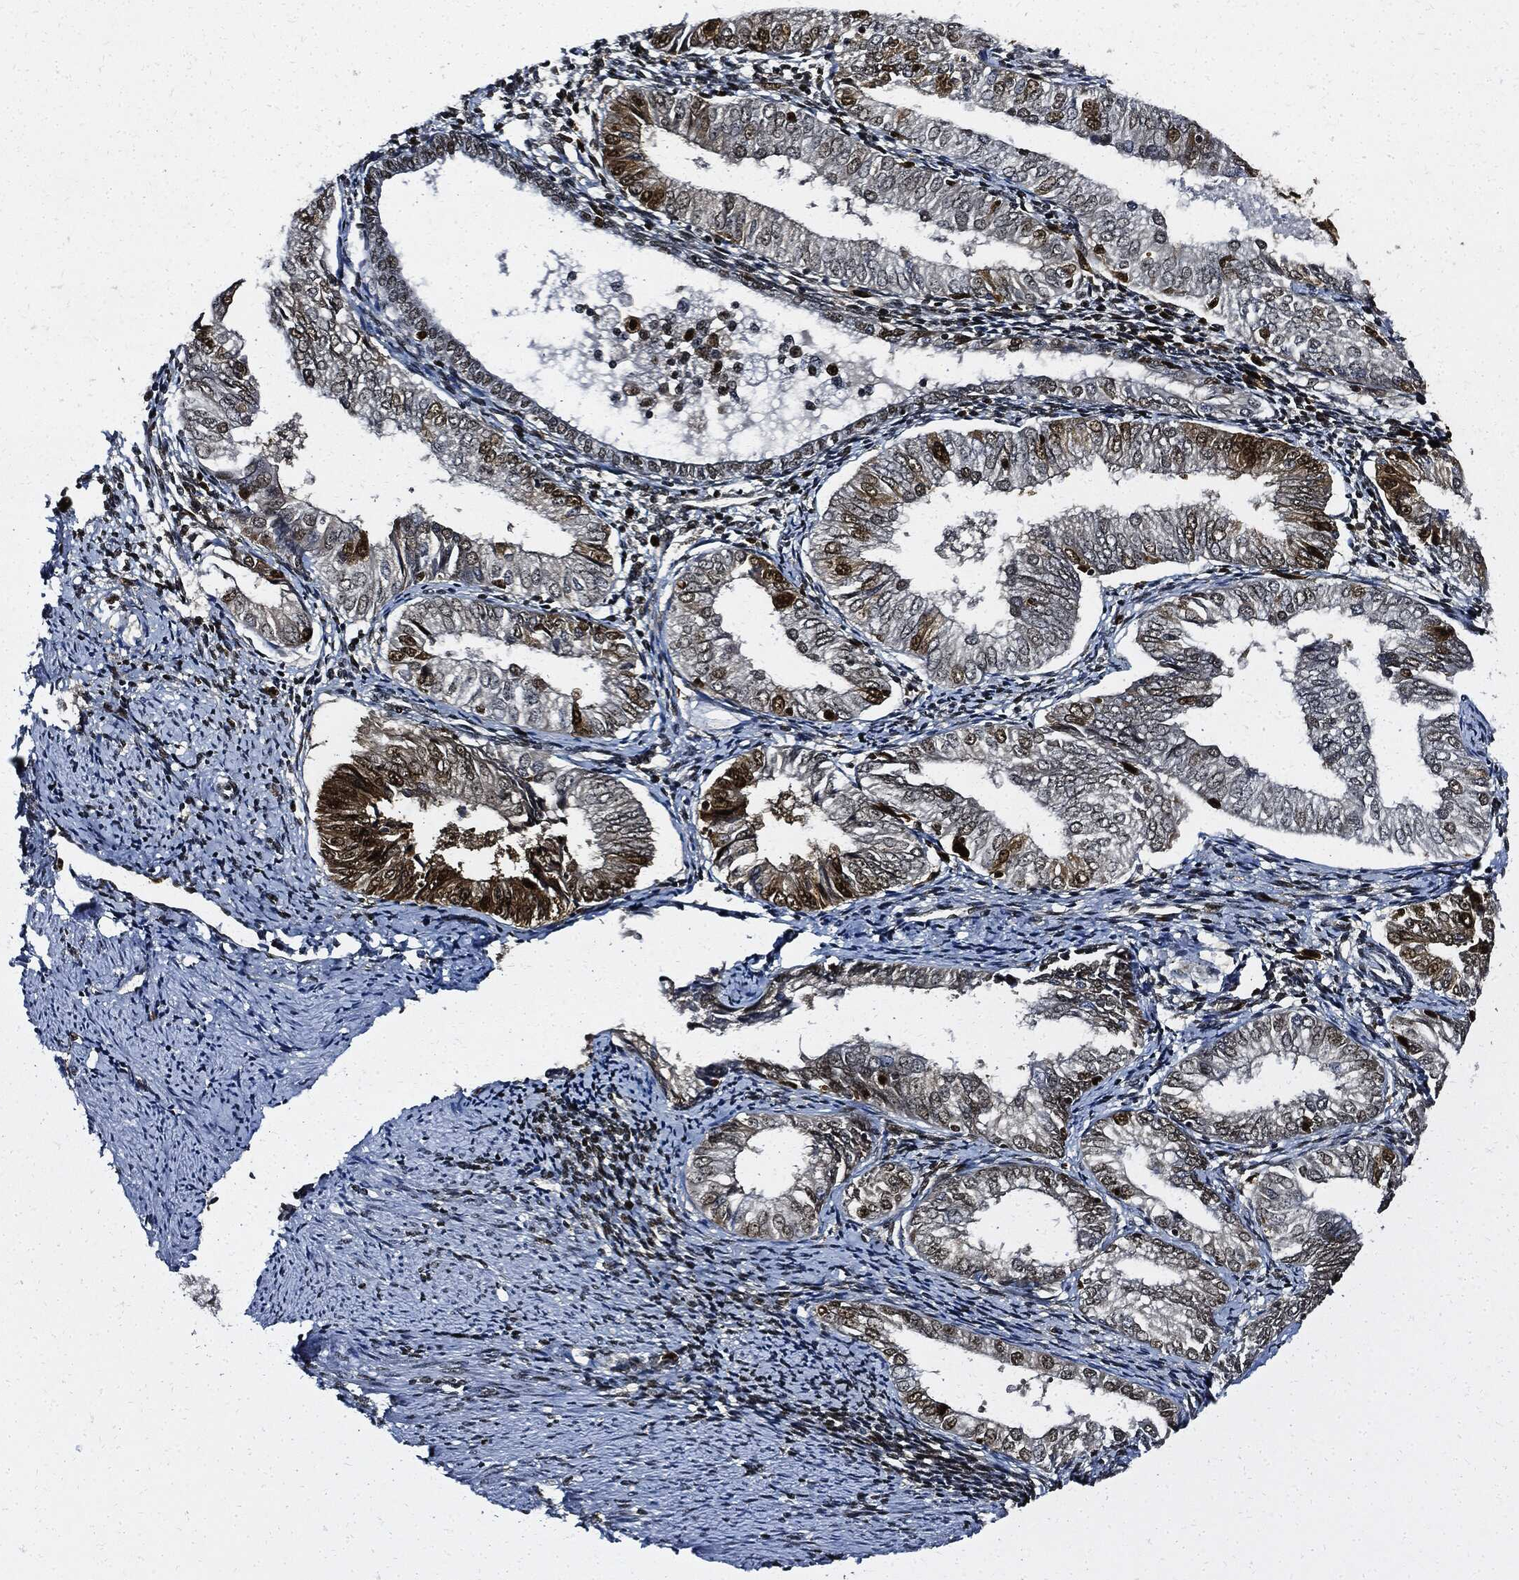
{"staining": {"intensity": "moderate", "quantity": "<25%", "location": "cytoplasmic/membranous"}, "tissue": "endometrial cancer", "cell_type": "Tumor cells", "image_type": "cancer", "snomed": [{"axis": "morphology", "description": "Adenocarcinoma, NOS"}, {"axis": "topography", "description": "Endometrium"}], "caption": "Endometrial cancer stained for a protein (brown) shows moderate cytoplasmic/membranous positive staining in about <25% of tumor cells.", "gene": "PCNA", "patient": {"sex": "female", "age": 53}}